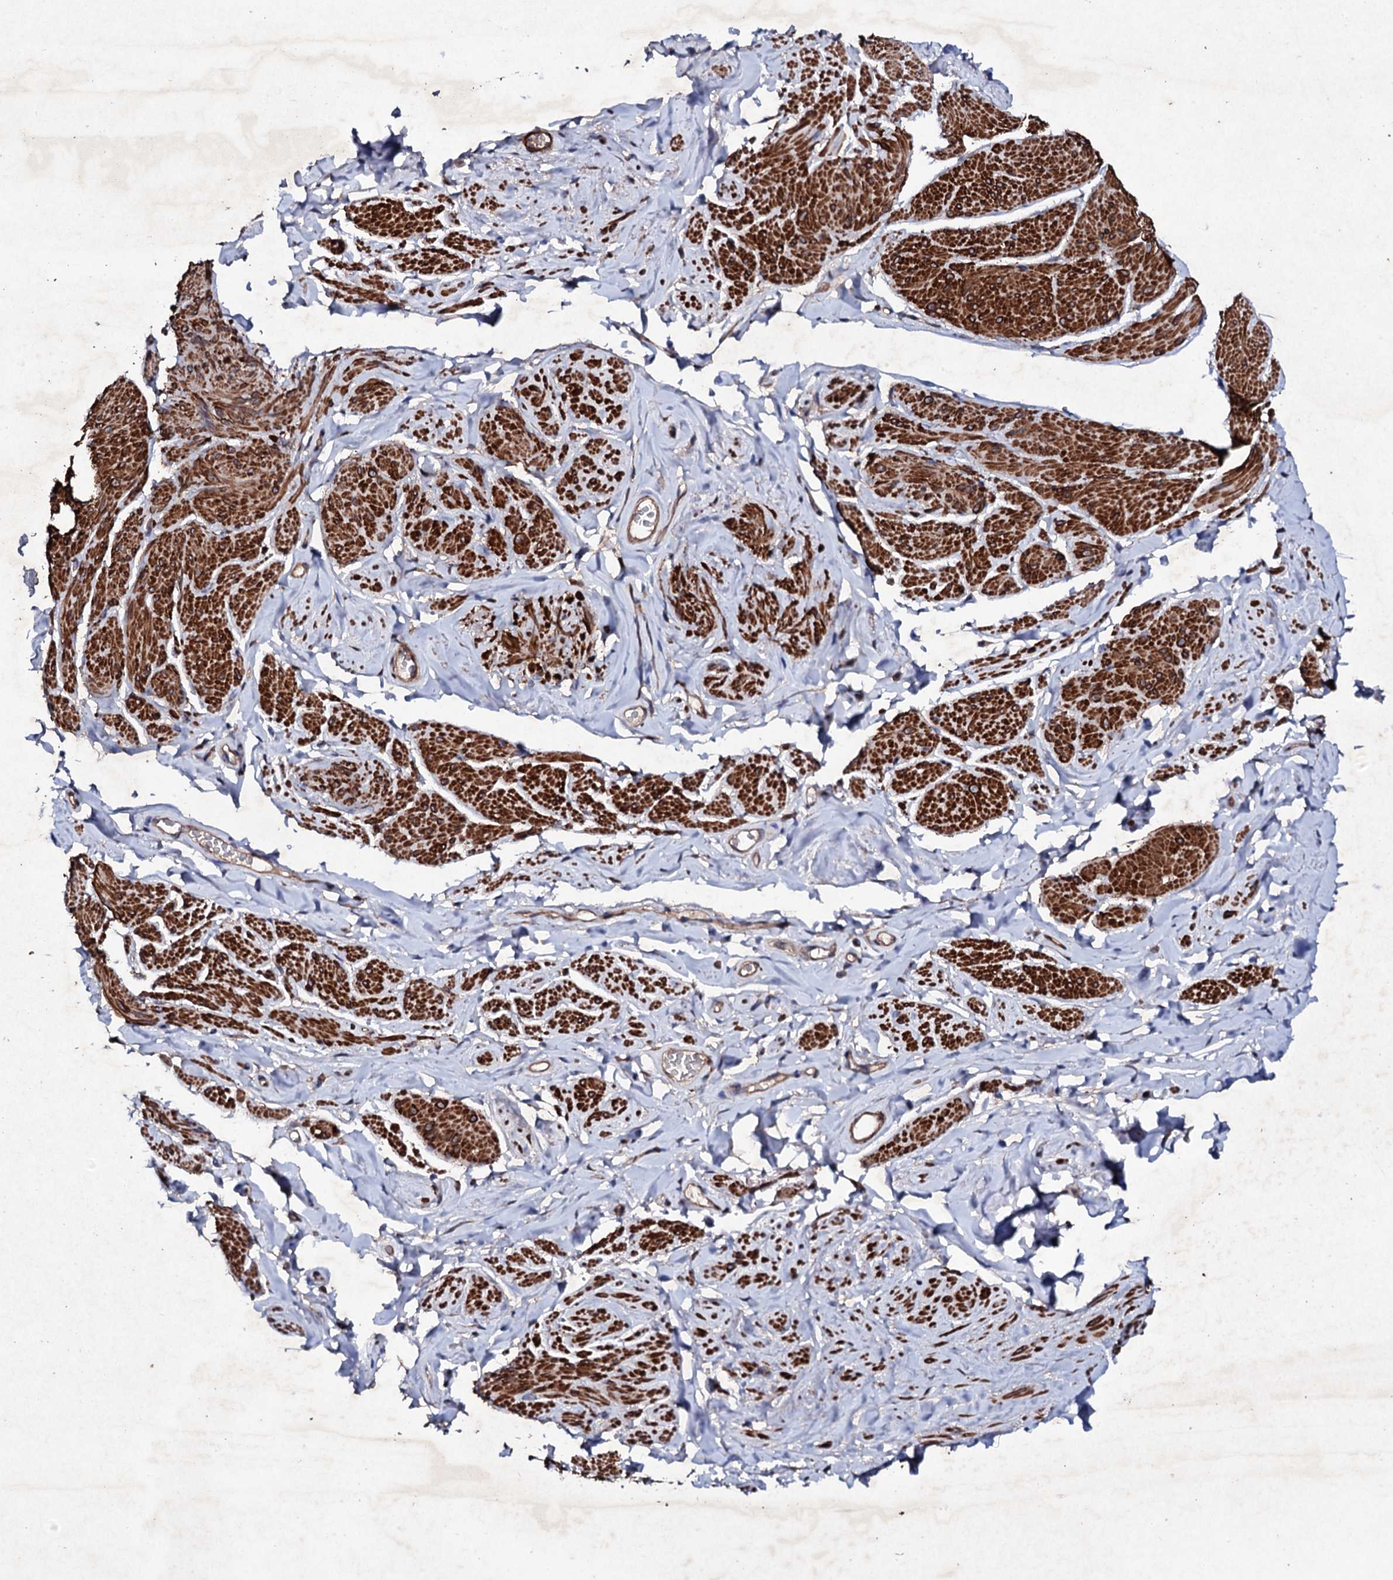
{"staining": {"intensity": "strong", "quantity": "25%-75%", "location": "cytoplasmic/membranous"}, "tissue": "smooth muscle", "cell_type": "Smooth muscle cells", "image_type": "normal", "snomed": [{"axis": "morphology", "description": "Normal tissue, NOS"}, {"axis": "topography", "description": "Smooth muscle"}, {"axis": "topography", "description": "Peripheral nerve tissue"}], "caption": "Immunohistochemical staining of unremarkable smooth muscle reveals 25%-75% levels of strong cytoplasmic/membranous protein staining in about 25%-75% of smooth muscle cells.", "gene": "MOCOS", "patient": {"sex": "male", "age": 69}}